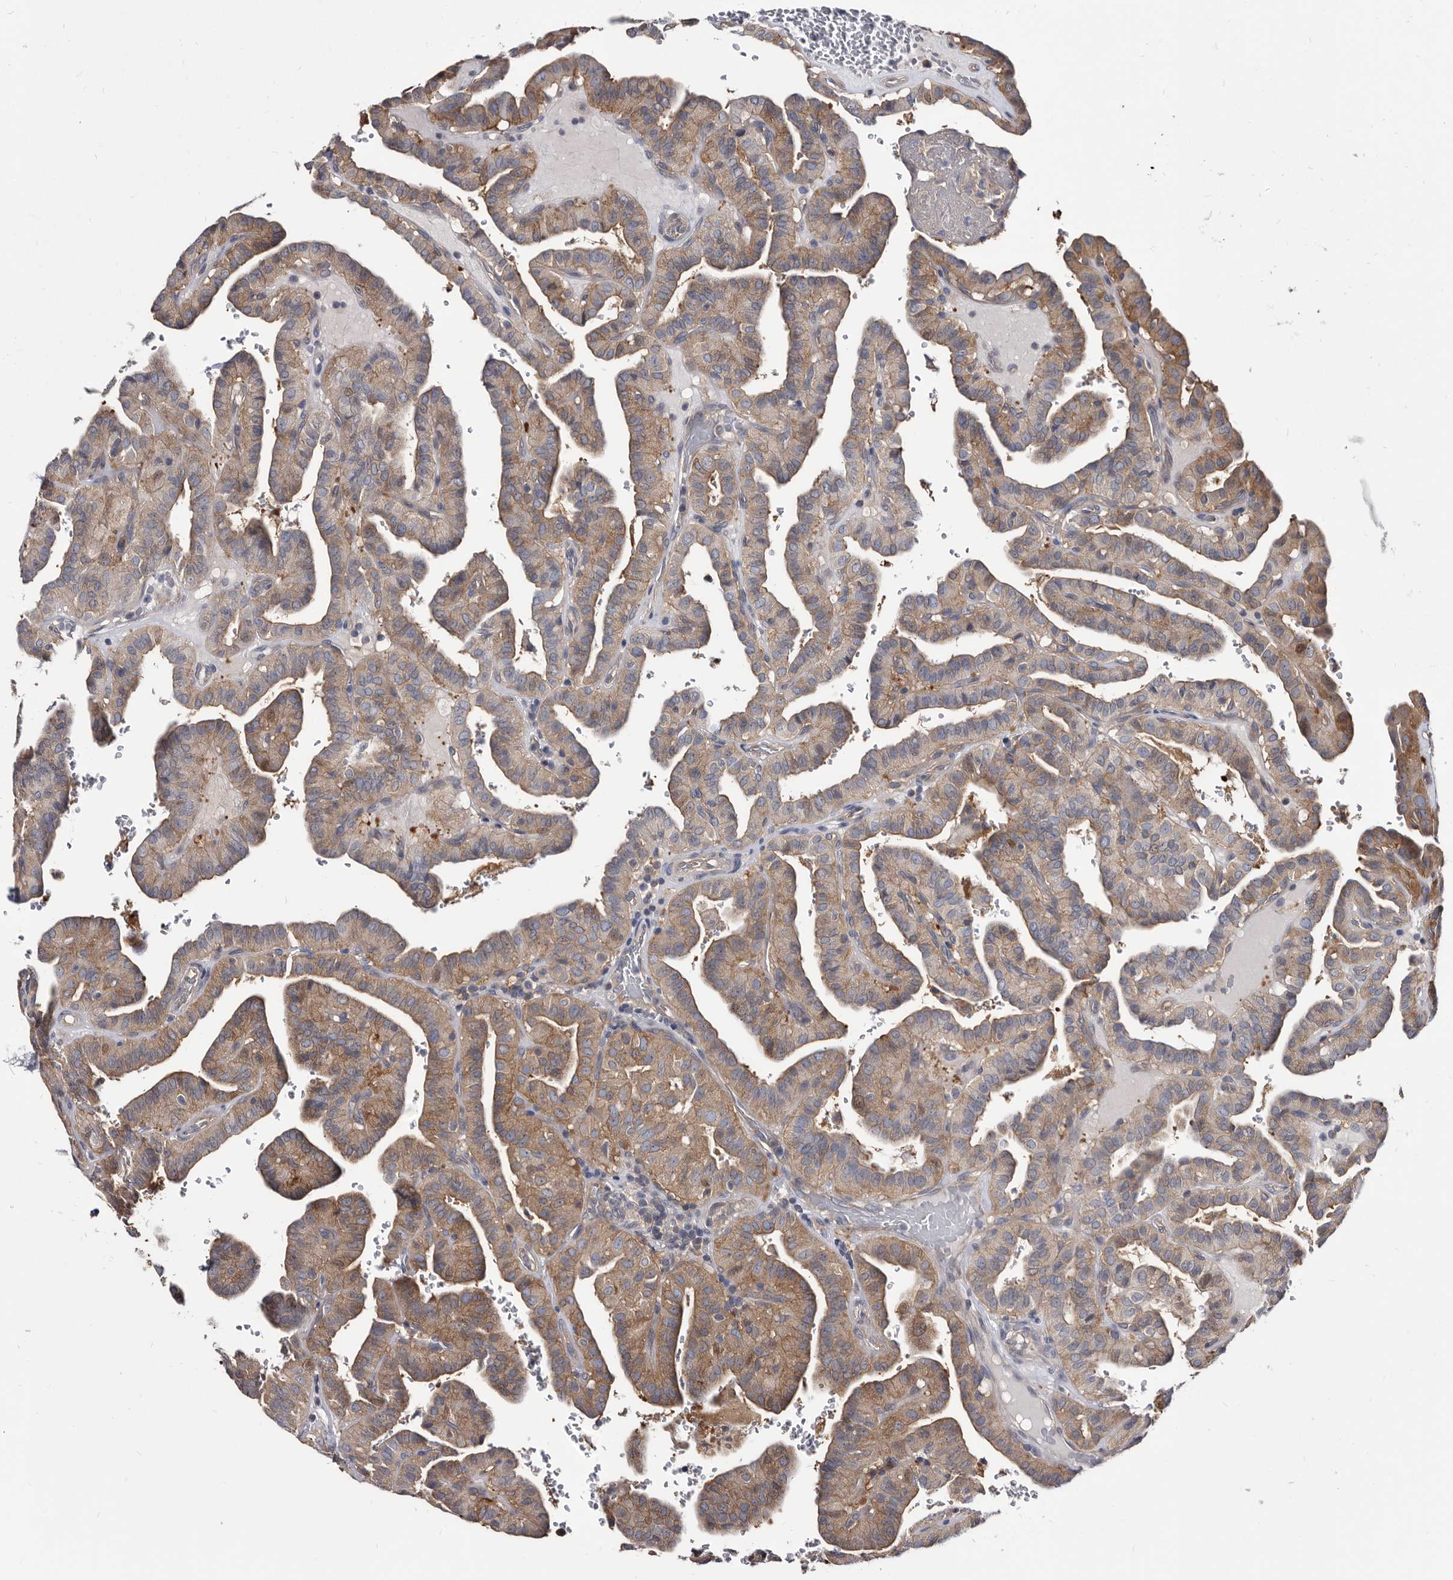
{"staining": {"intensity": "weak", "quantity": ">75%", "location": "cytoplasmic/membranous"}, "tissue": "thyroid cancer", "cell_type": "Tumor cells", "image_type": "cancer", "snomed": [{"axis": "morphology", "description": "Papillary adenocarcinoma, NOS"}, {"axis": "topography", "description": "Thyroid gland"}], "caption": "Thyroid papillary adenocarcinoma stained with IHC exhibits weak cytoplasmic/membranous staining in approximately >75% of tumor cells. Using DAB (3,3'-diaminobenzidine) (brown) and hematoxylin (blue) stains, captured at high magnification using brightfield microscopy.", "gene": "ABCF2", "patient": {"sex": "male", "age": 77}}